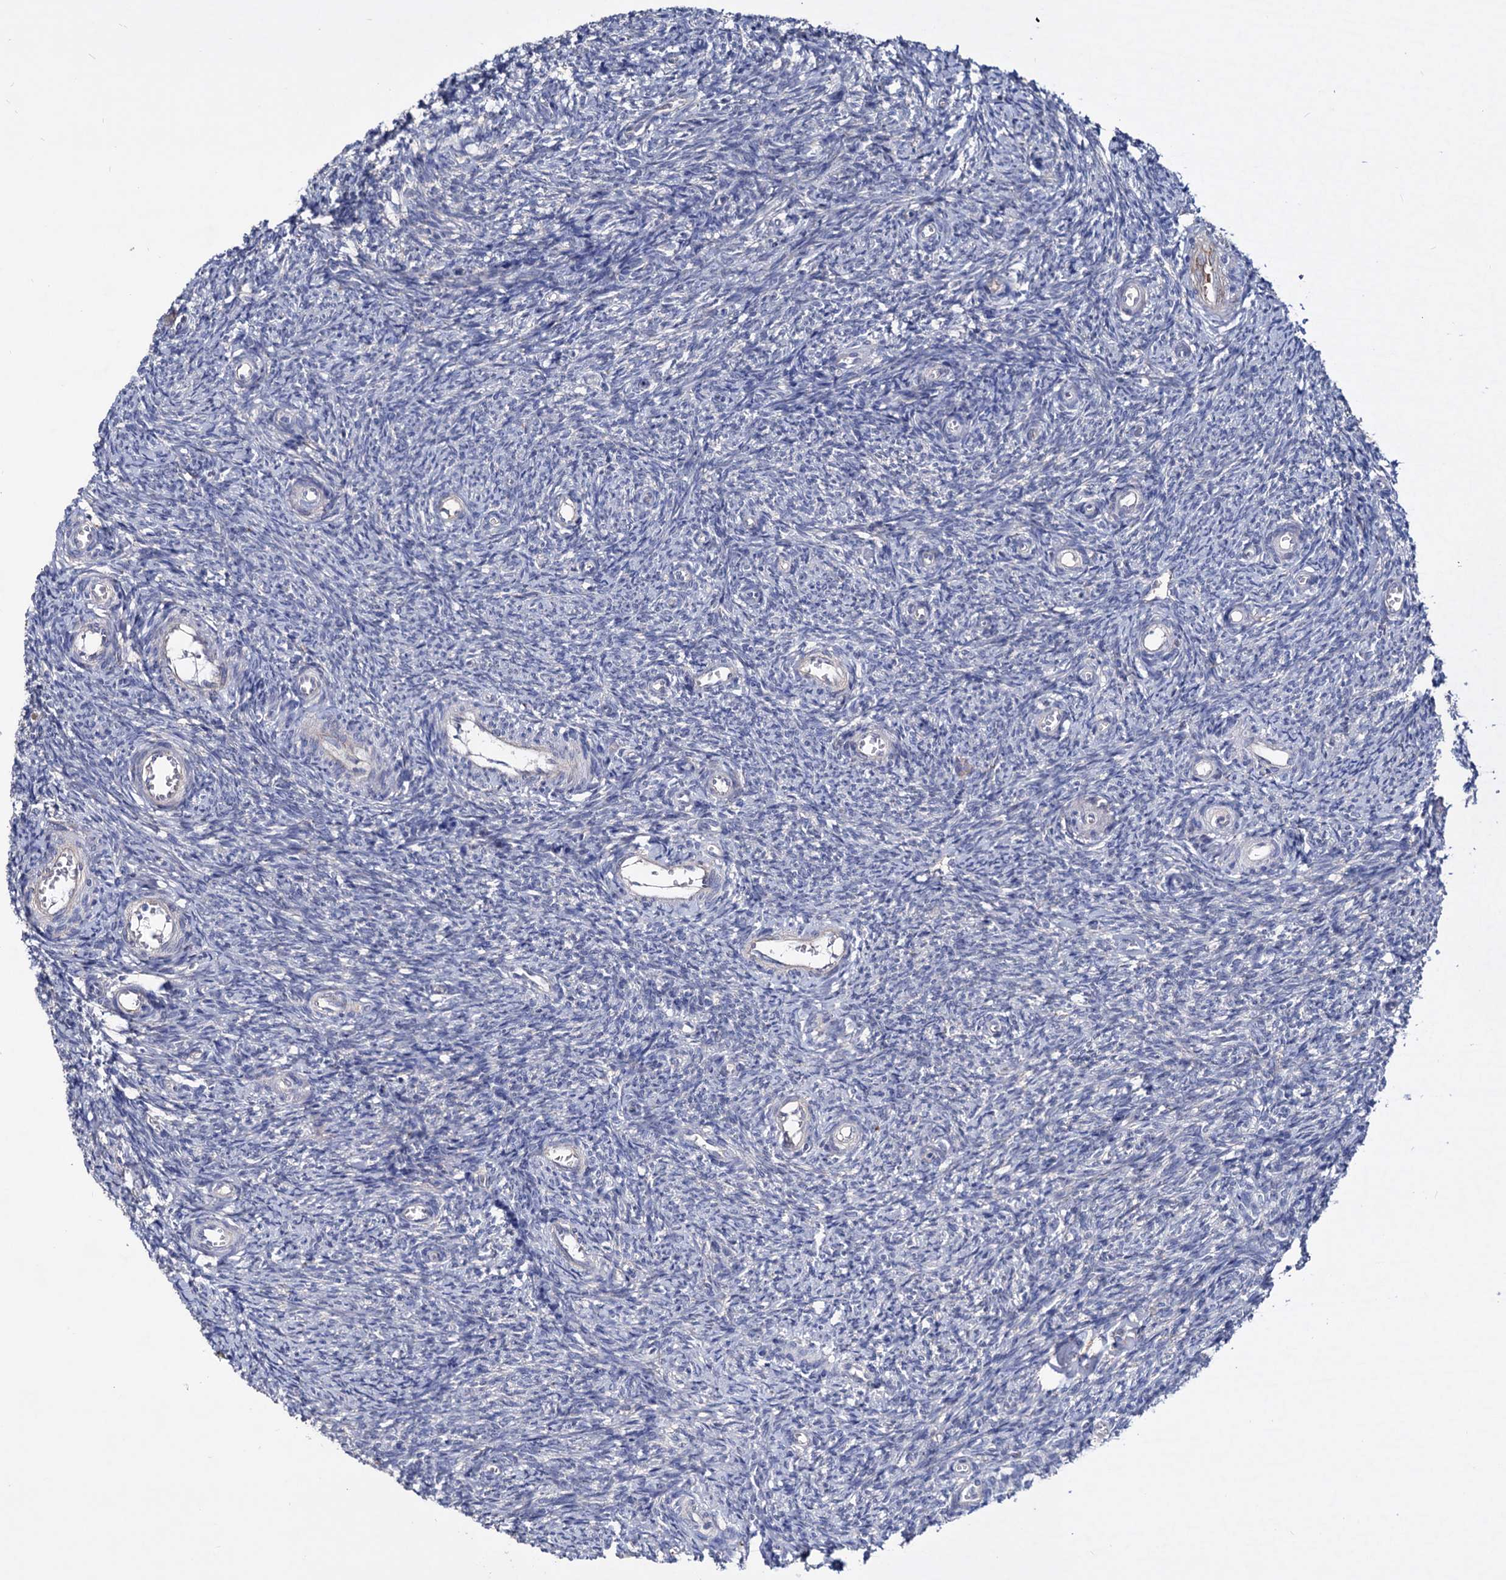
{"staining": {"intensity": "negative", "quantity": "none", "location": "none"}, "tissue": "ovary", "cell_type": "Ovarian stroma cells", "image_type": "normal", "snomed": [{"axis": "morphology", "description": "Normal tissue, NOS"}, {"axis": "topography", "description": "Ovary"}], "caption": "The histopathology image shows no staining of ovarian stroma cells in normal ovary. (DAB (3,3'-diaminobenzidine) immunohistochemistry visualized using brightfield microscopy, high magnification).", "gene": "NPAS4", "patient": {"sex": "female", "age": 44}}